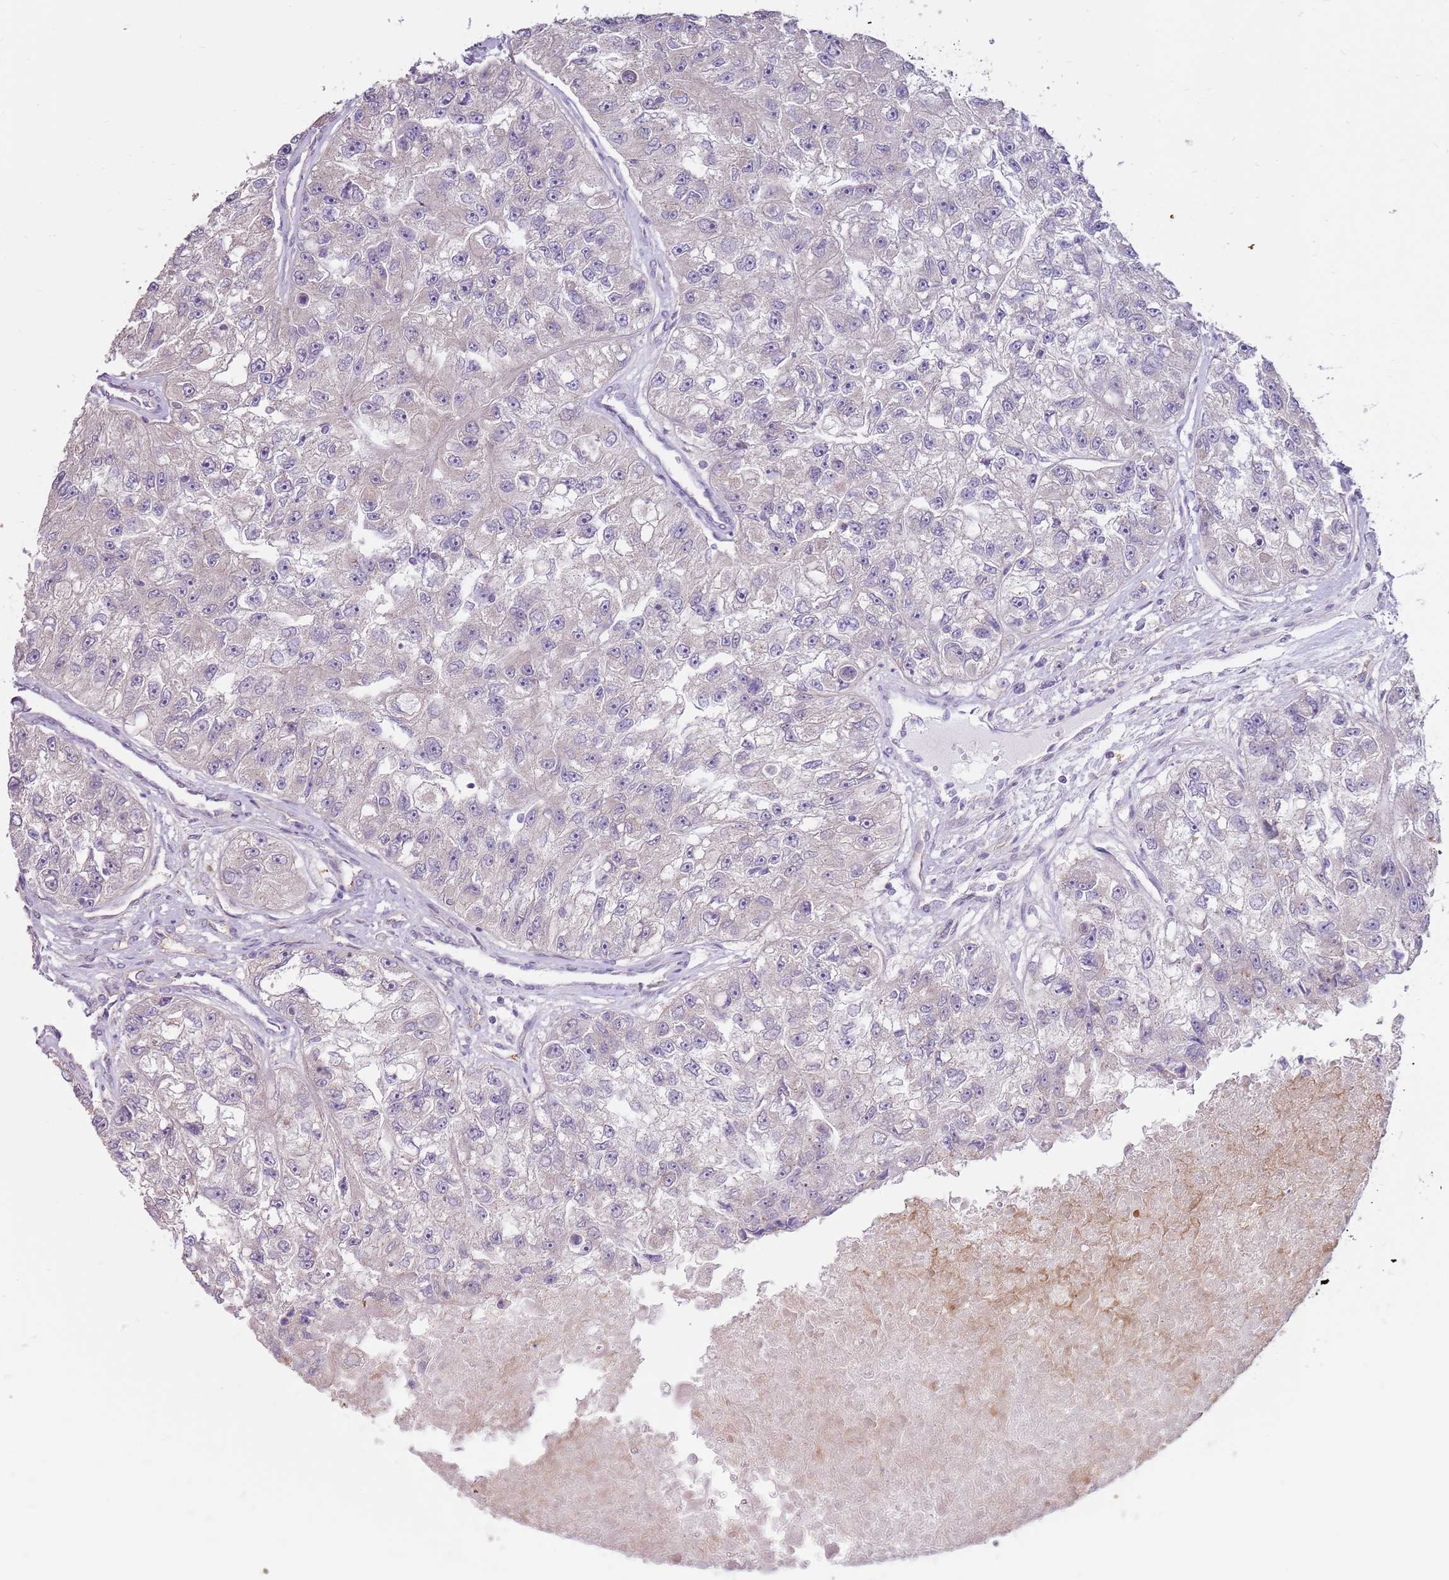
{"staining": {"intensity": "negative", "quantity": "none", "location": "none"}, "tissue": "renal cancer", "cell_type": "Tumor cells", "image_type": "cancer", "snomed": [{"axis": "morphology", "description": "Adenocarcinoma, NOS"}, {"axis": "topography", "description": "Kidney"}], "caption": "Immunohistochemical staining of human renal cancer shows no significant positivity in tumor cells.", "gene": "SPATA31D1", "patient": {"sex": "male", "age": 63}}